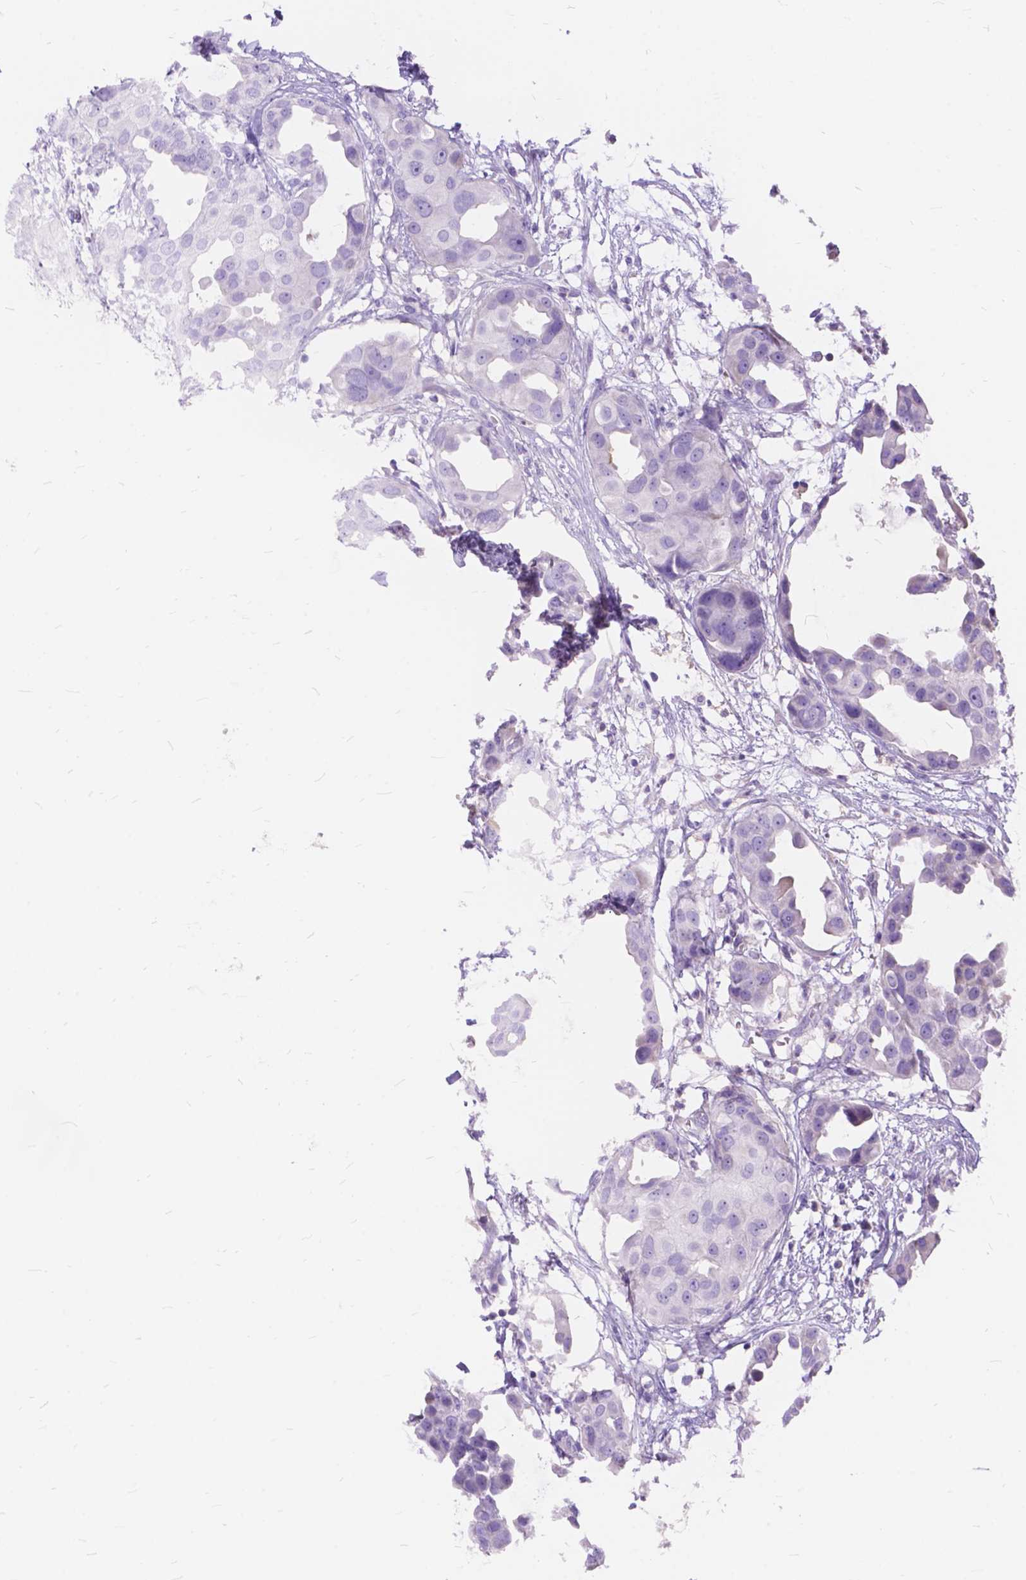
{"staining": {"intensity": "negative", "quantity": "none", "location": "none"}, "tissue": "breast cancer", "cell_type": "Tumor cells", "image_type": "cancer", "snomed": [{"axis": "morphology", "description": "Duct carcinoma"}, {"axis": "topography", "description": "Breast"}], "caption": "Immunohistochemistry (IHC) histopathology image of neoplastic tissue: breast cancer (invasive ductal carcinoma) stained with DAB (3,3'-diaminobenzidine) reveals no significant protein positivity in tumor cells.", "gene": "FOXL2", "patient": {"sex": "female", "age": 38}}